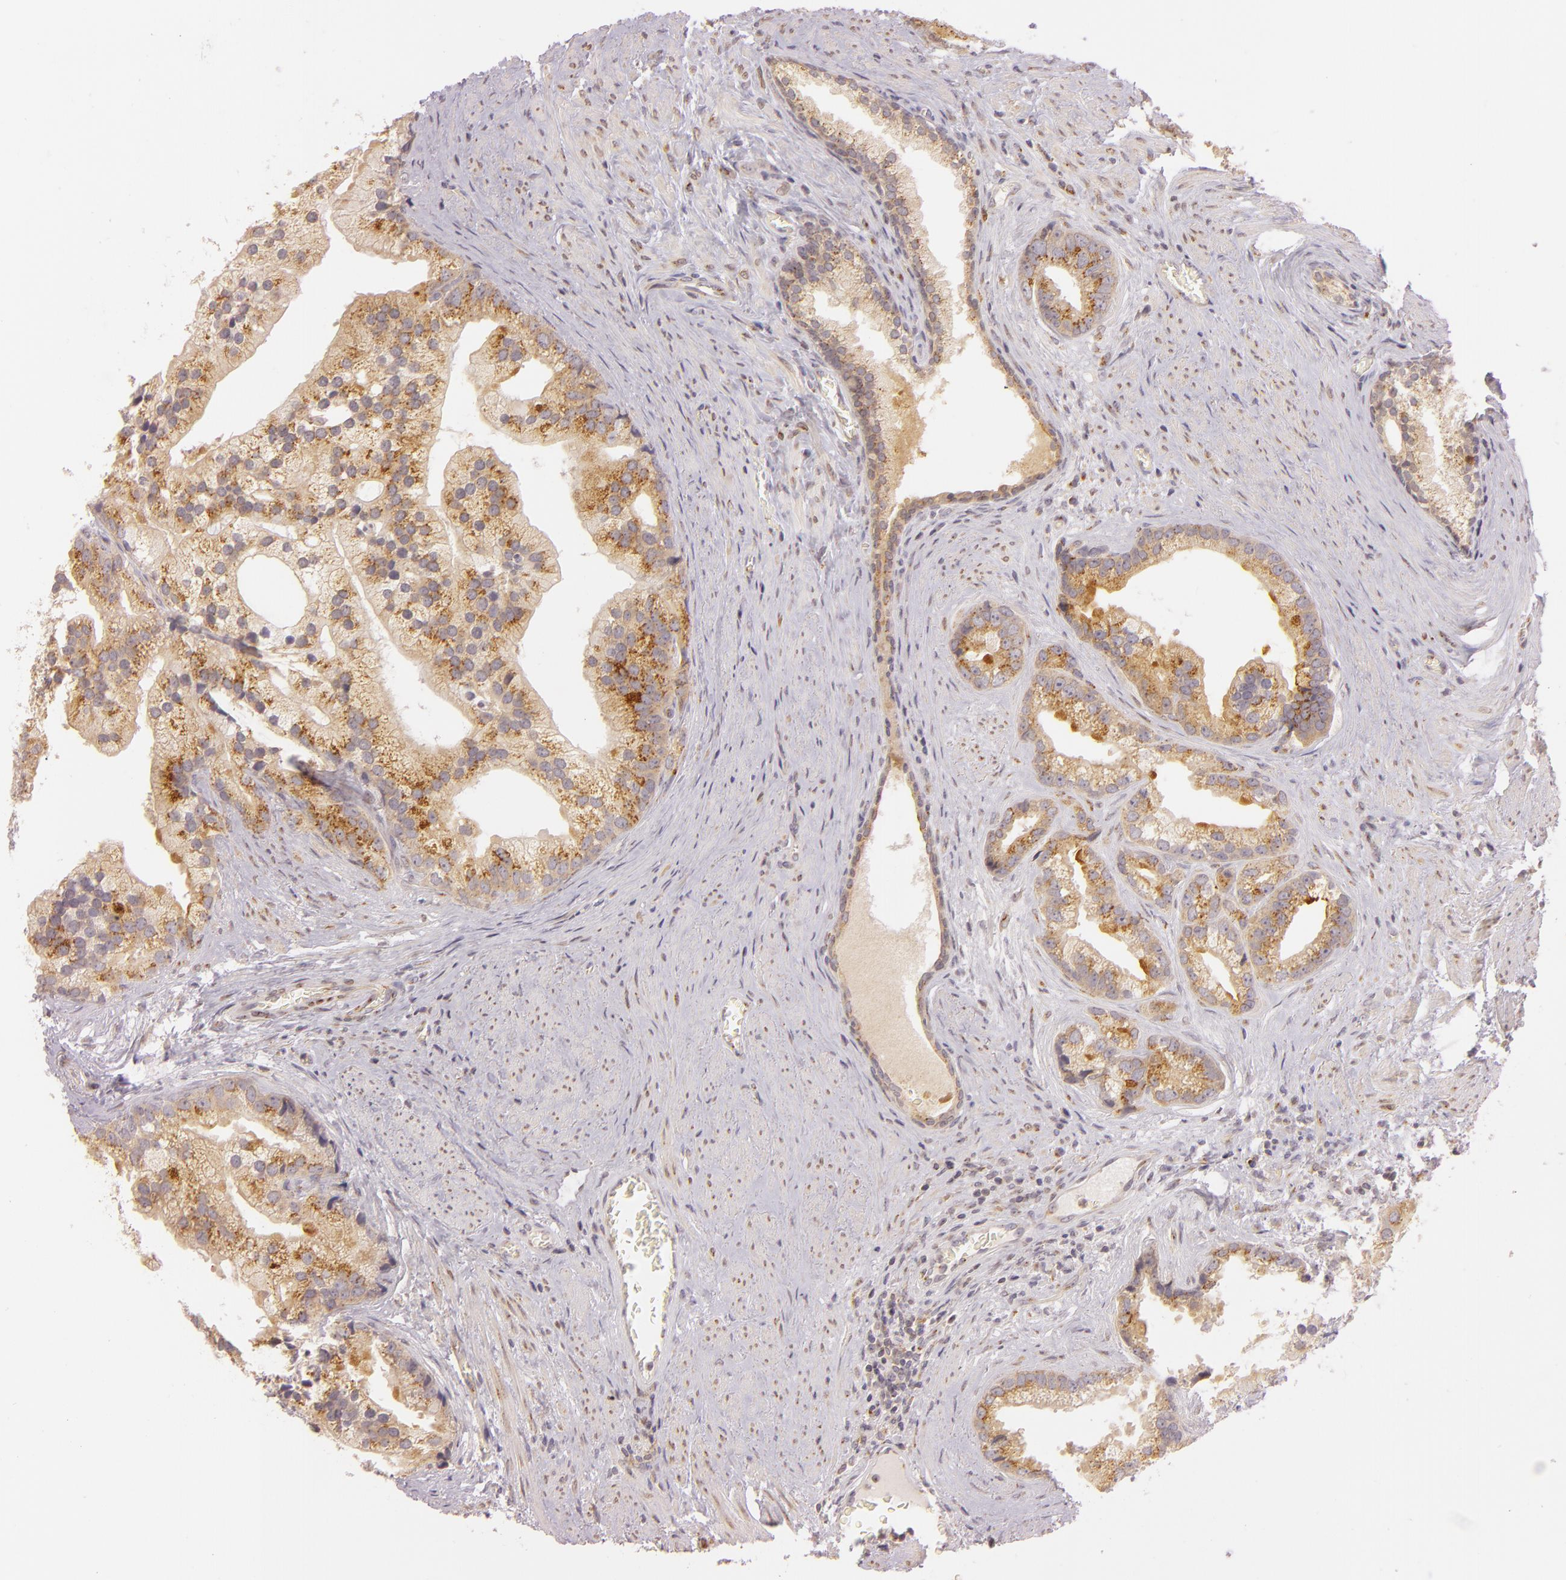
{"staining": {"intensity": "moderate", "quantity": ">75%", "location": "cytoplasmic/membranous"}, "tissue": "prostate cancer", "cell_type": "Tumor cells", "image_type": "cancer", "snomed": [{"axis": "morphology", "description": "Adenocarcinoma, Low grade"}, {"axis": "topography", "description": "Prostate"}], "caption": "Immunohistochemical staining of prostate low-grade adenocarcinoma demonstrates medium levels of moderate cytoplasmic/membranous protein expression in about >75% of tumor cells.", "gene": "LGMN", "patient": {"sex": "male", "age": 71}}